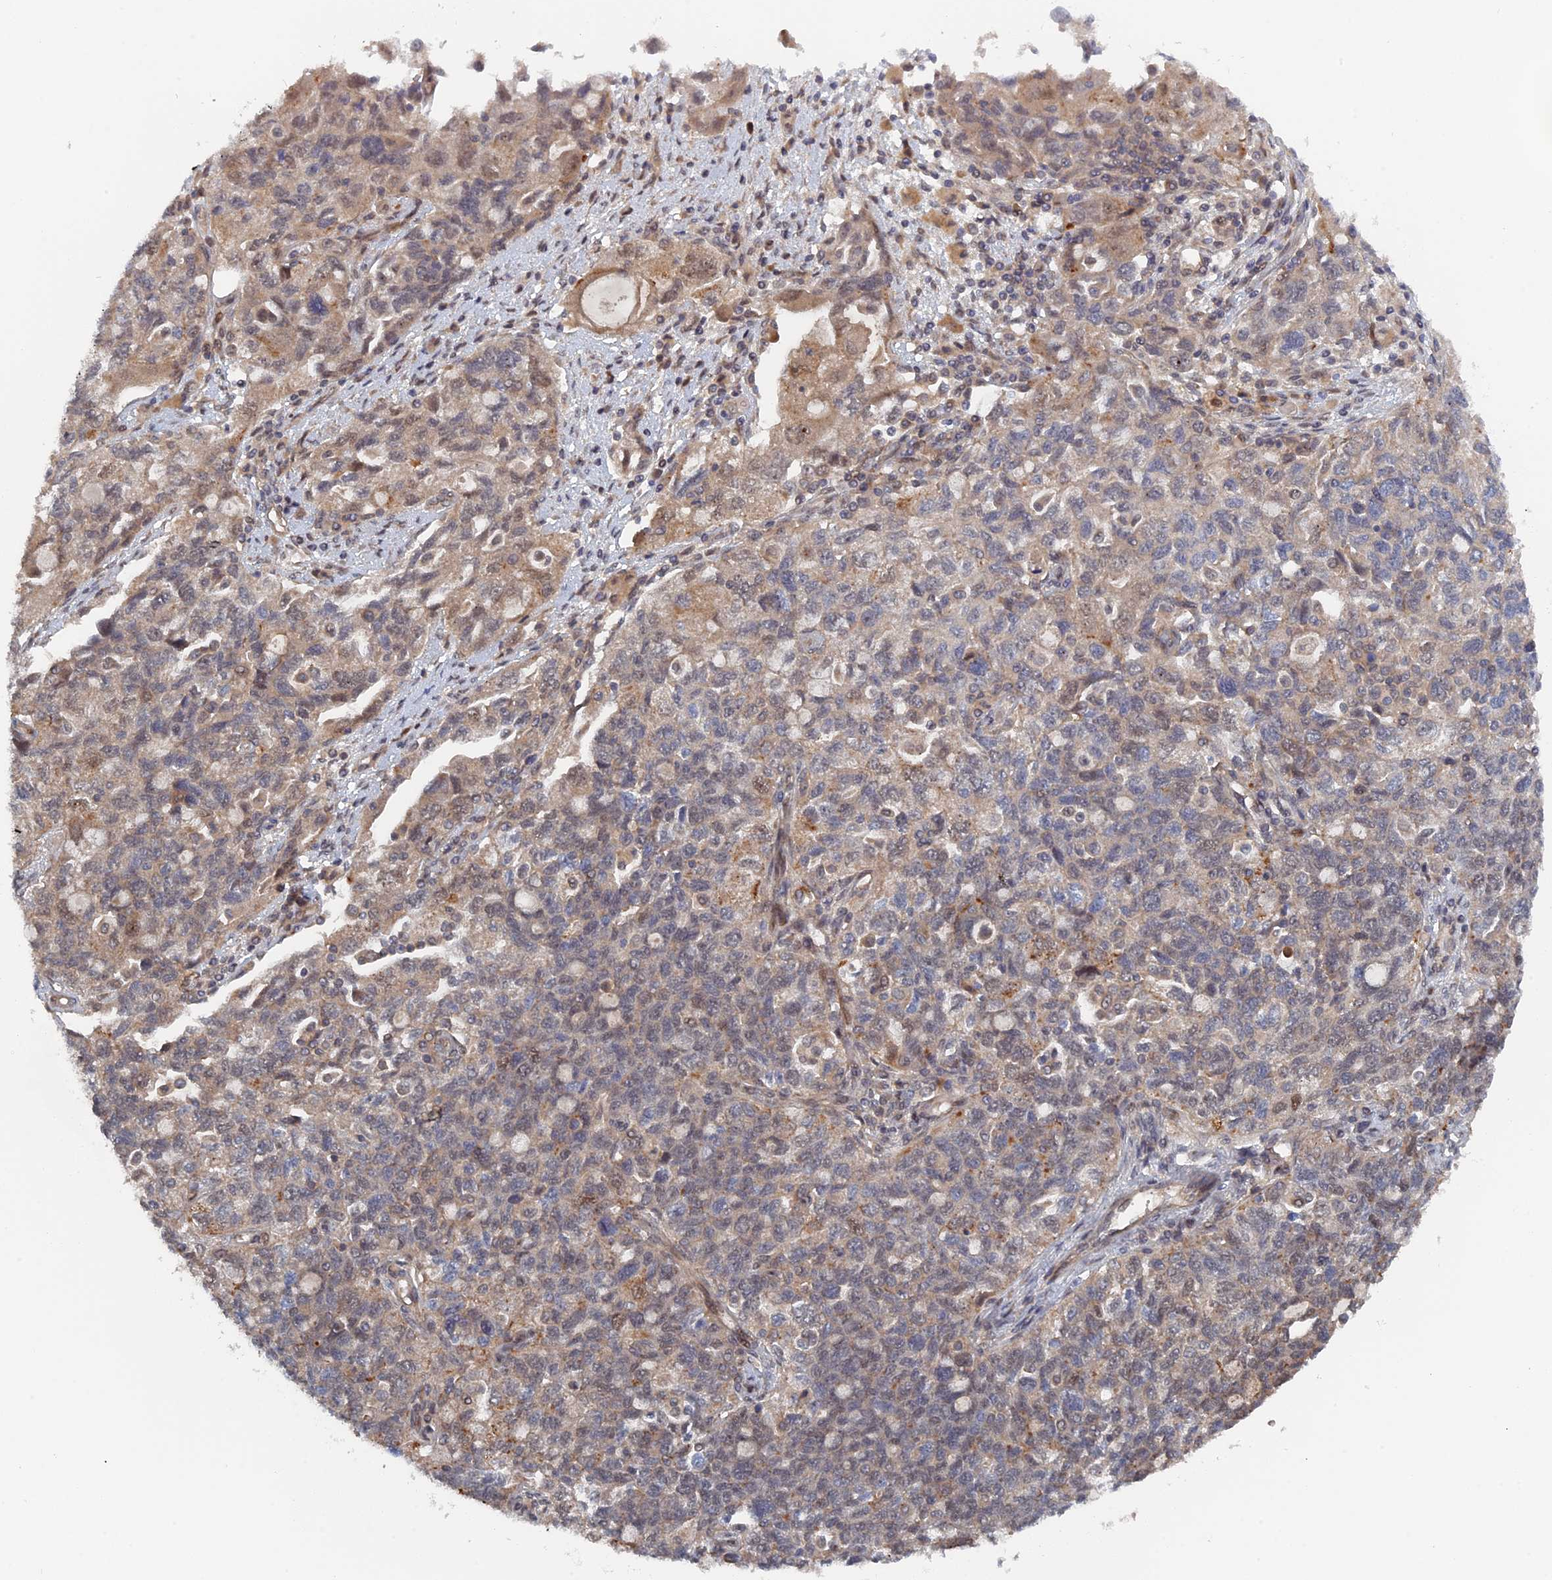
{"staining": {"intensity": "weak", "quantity": "25%-75%", "location": "cytoplasmic/membranous,nuclear"}, "tissue": "ovarian cancer", "cell_type": "Tumor cells", "image_type": "cancer", "snomed": [{"axis": "morphology", "description": "Carcinoma, NOS"}, {"axis": "morphology", "description": "Cystadenocarcinoma, serous, NOS"}, {"axis": "topography", "description": "Ovary"}], "caption": "Immunohistochemistry (IHC) of human ovarian cancer shows low levels of weak cytoplasmic/membranous and nuclear expression in about 25%-75% of tumor cells.", "gene": "ELOVL6", "patient": {"sex": "female", "age": 69}}